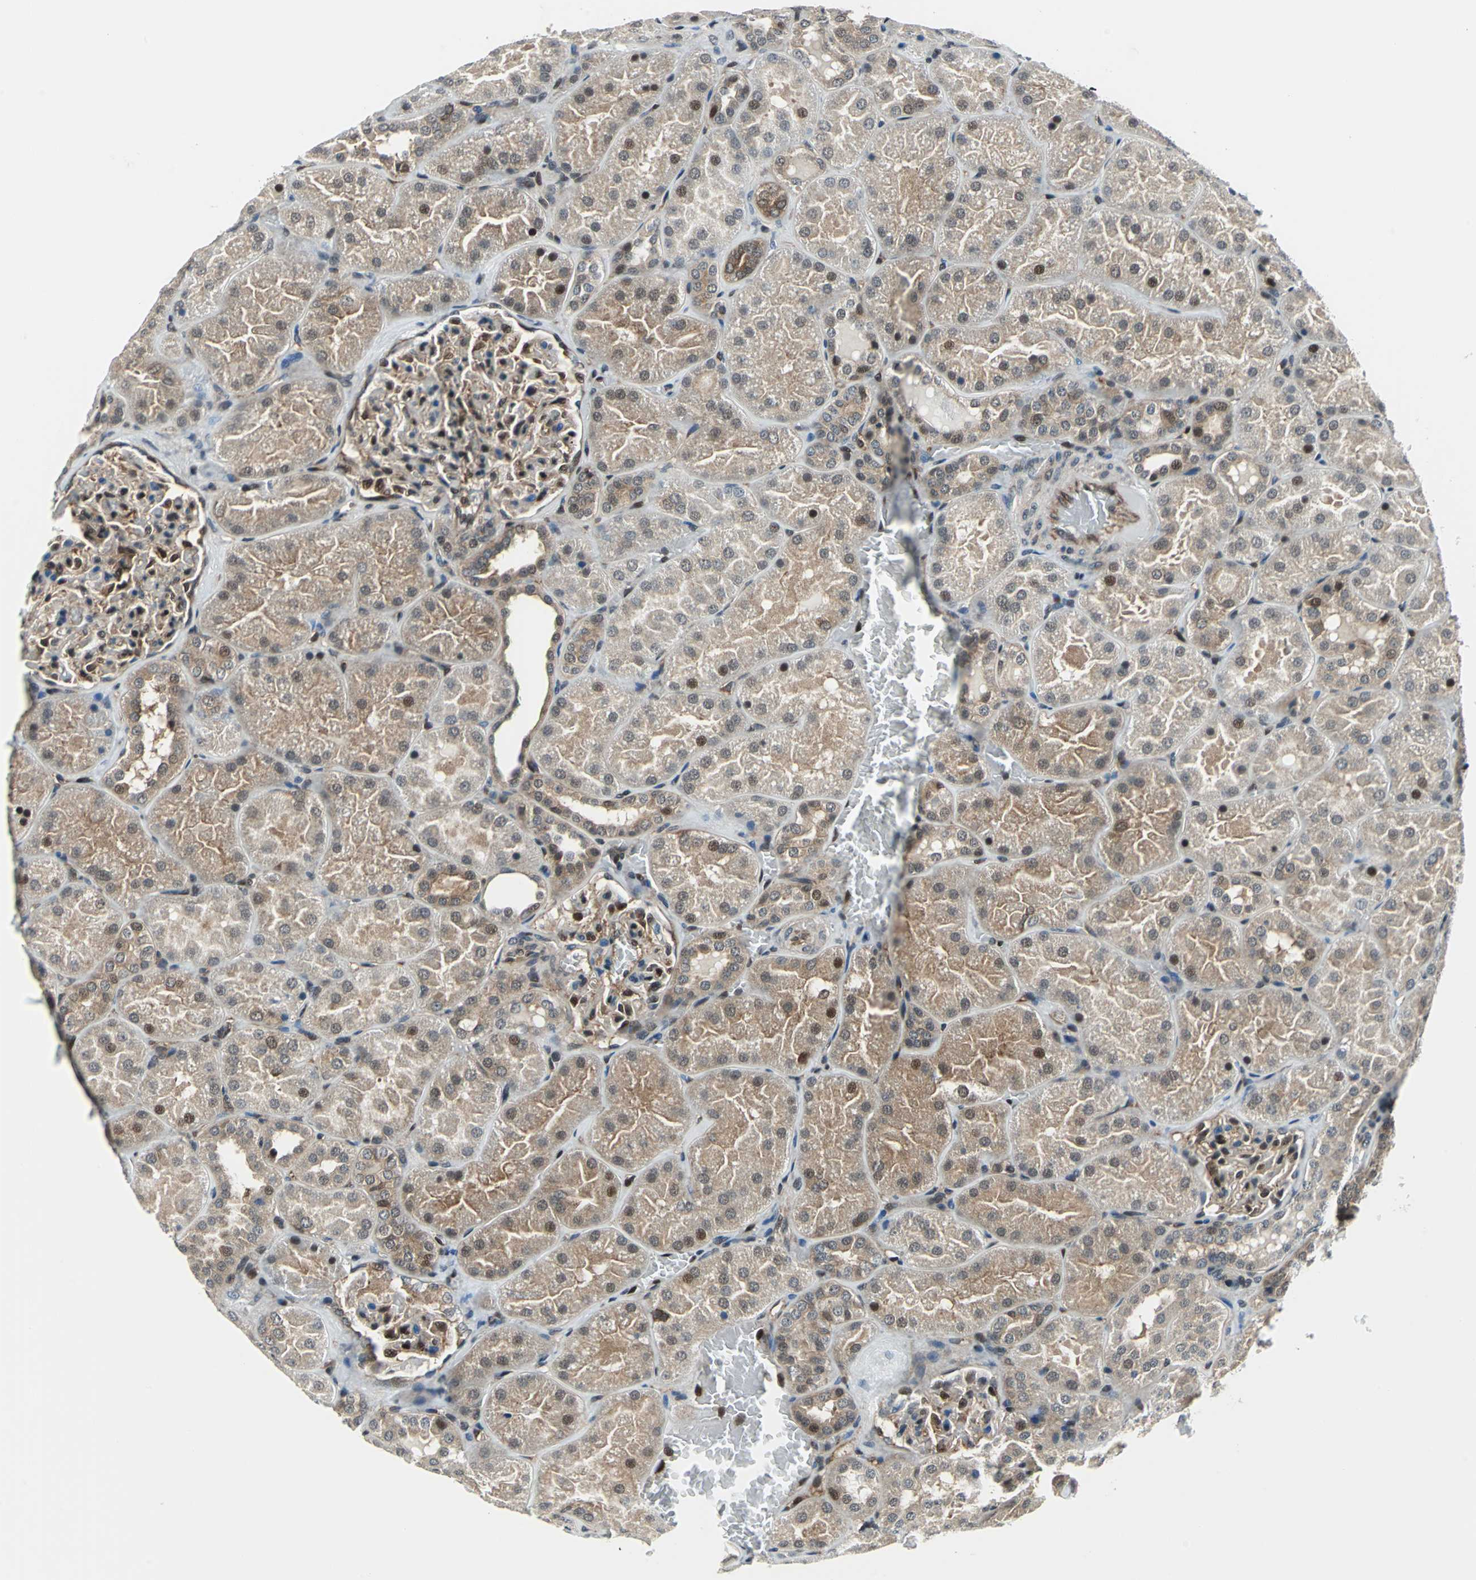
{"staining": {"intensity": "moderate", "quantity": "25%-75%", "location": "cytoplasmic/membranous,nuclear"}, "tissue": "kidney", "cell_type": "Cells in glomeruli", "image_type": "normal", "snomed": [{"axis": "morphology", "description": "Normal tissue, NOS"}, {"axis": "topography", "description": "Kidney"}], "caption": "Human kidney stained for a protein (brown) shows moderate cytoplasmic/membranous,nuclear positive staining in about 25%-75% of cells in glomeruli.", "gene": "POLR3K", "patient": {"sex": "male", "age": 28}}